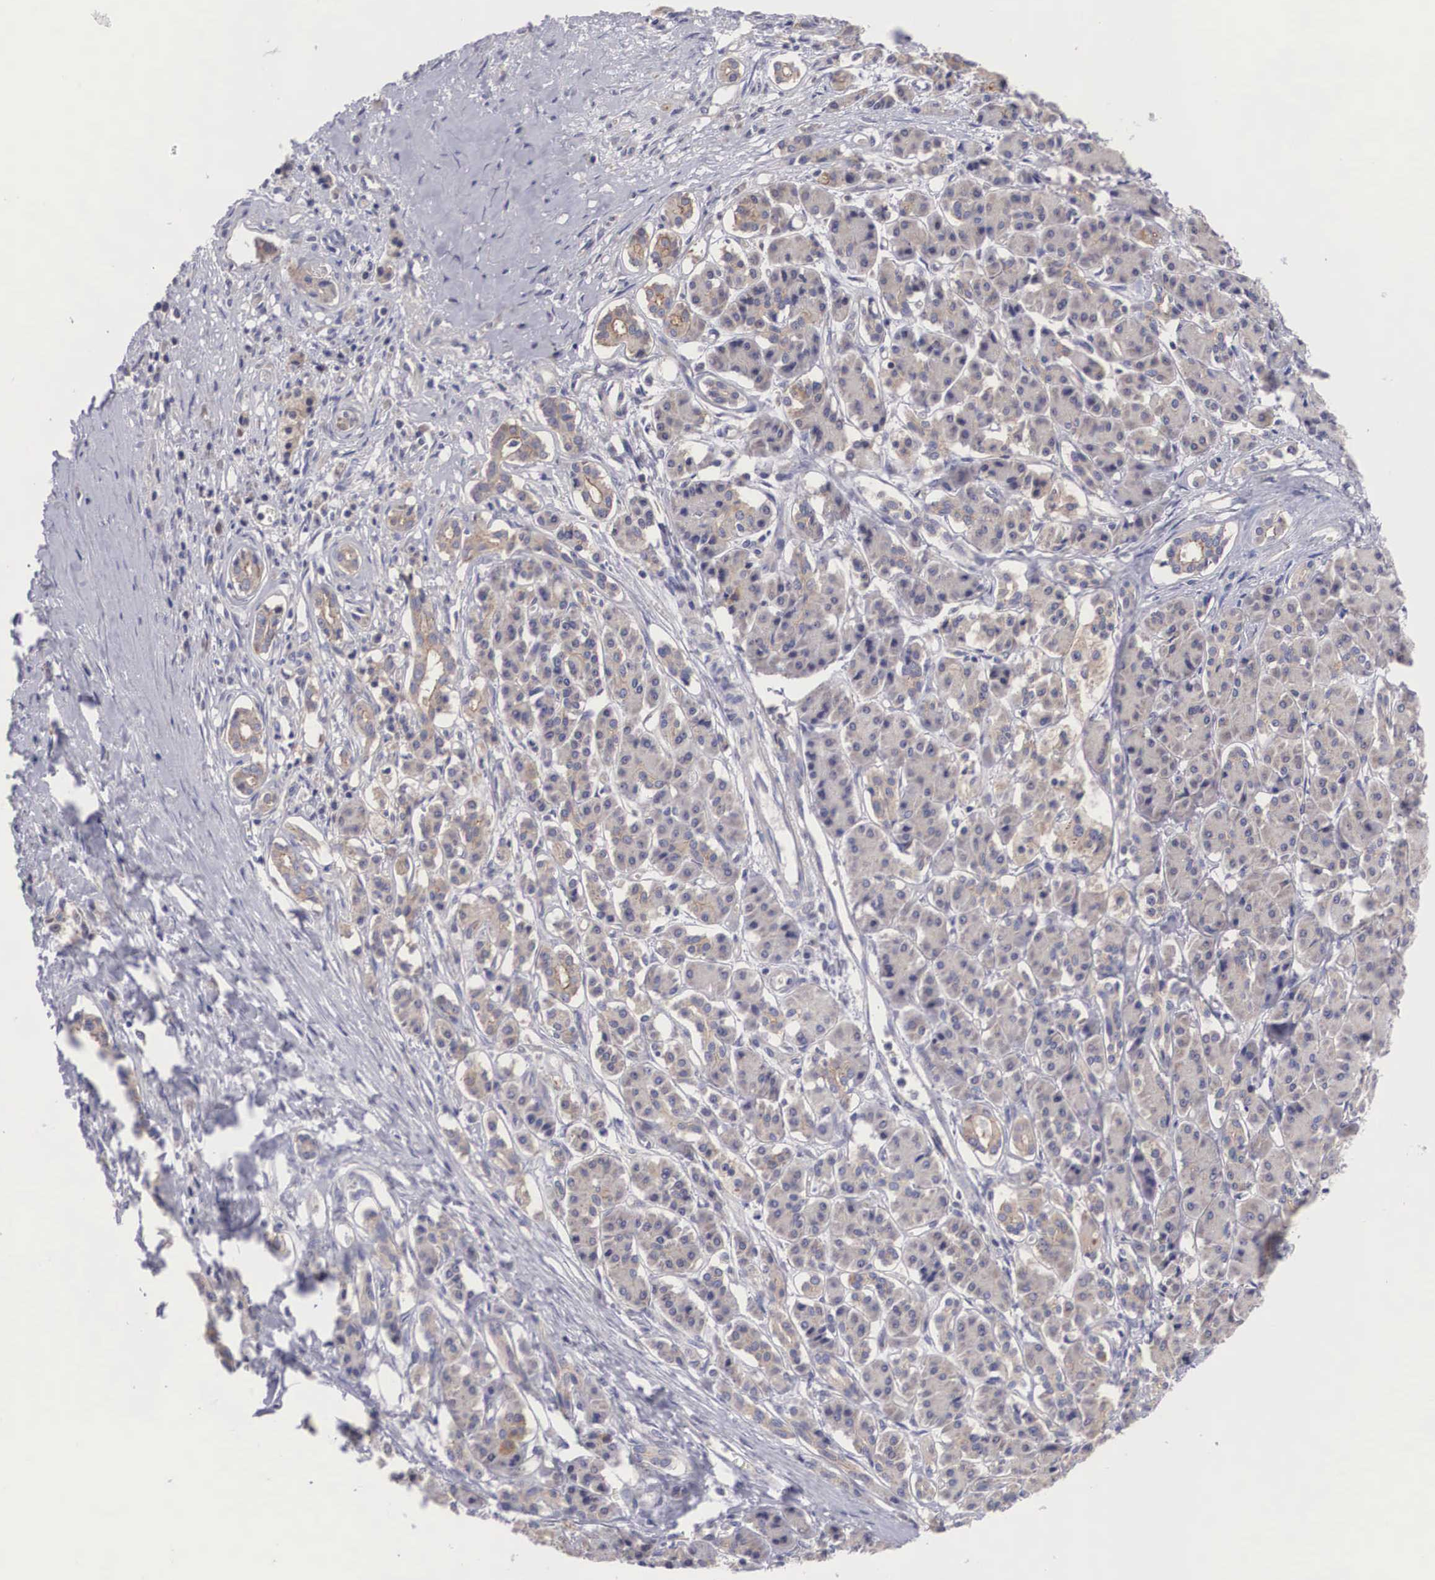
{"staining": {"intensity": "weak", "quantity": "<25%", "location": "cytoplasmic/membranous"}, "tissue": "pancreatic cancer", "cell_type": "Tumor cells", "image_type": "cancer", "snomed": [{"axis": "morphology", "description": "Adenocarcinoma, NOS"}, {"axis": "topography", "description": "Pancreas"}], "caption": "Immunohistochemical staining of pancreatic adenocarcinoma exhibits no significant positivity in tumor cells.", "gene": "TXLNG", "patient": {"sex": "male", "age": 59}}